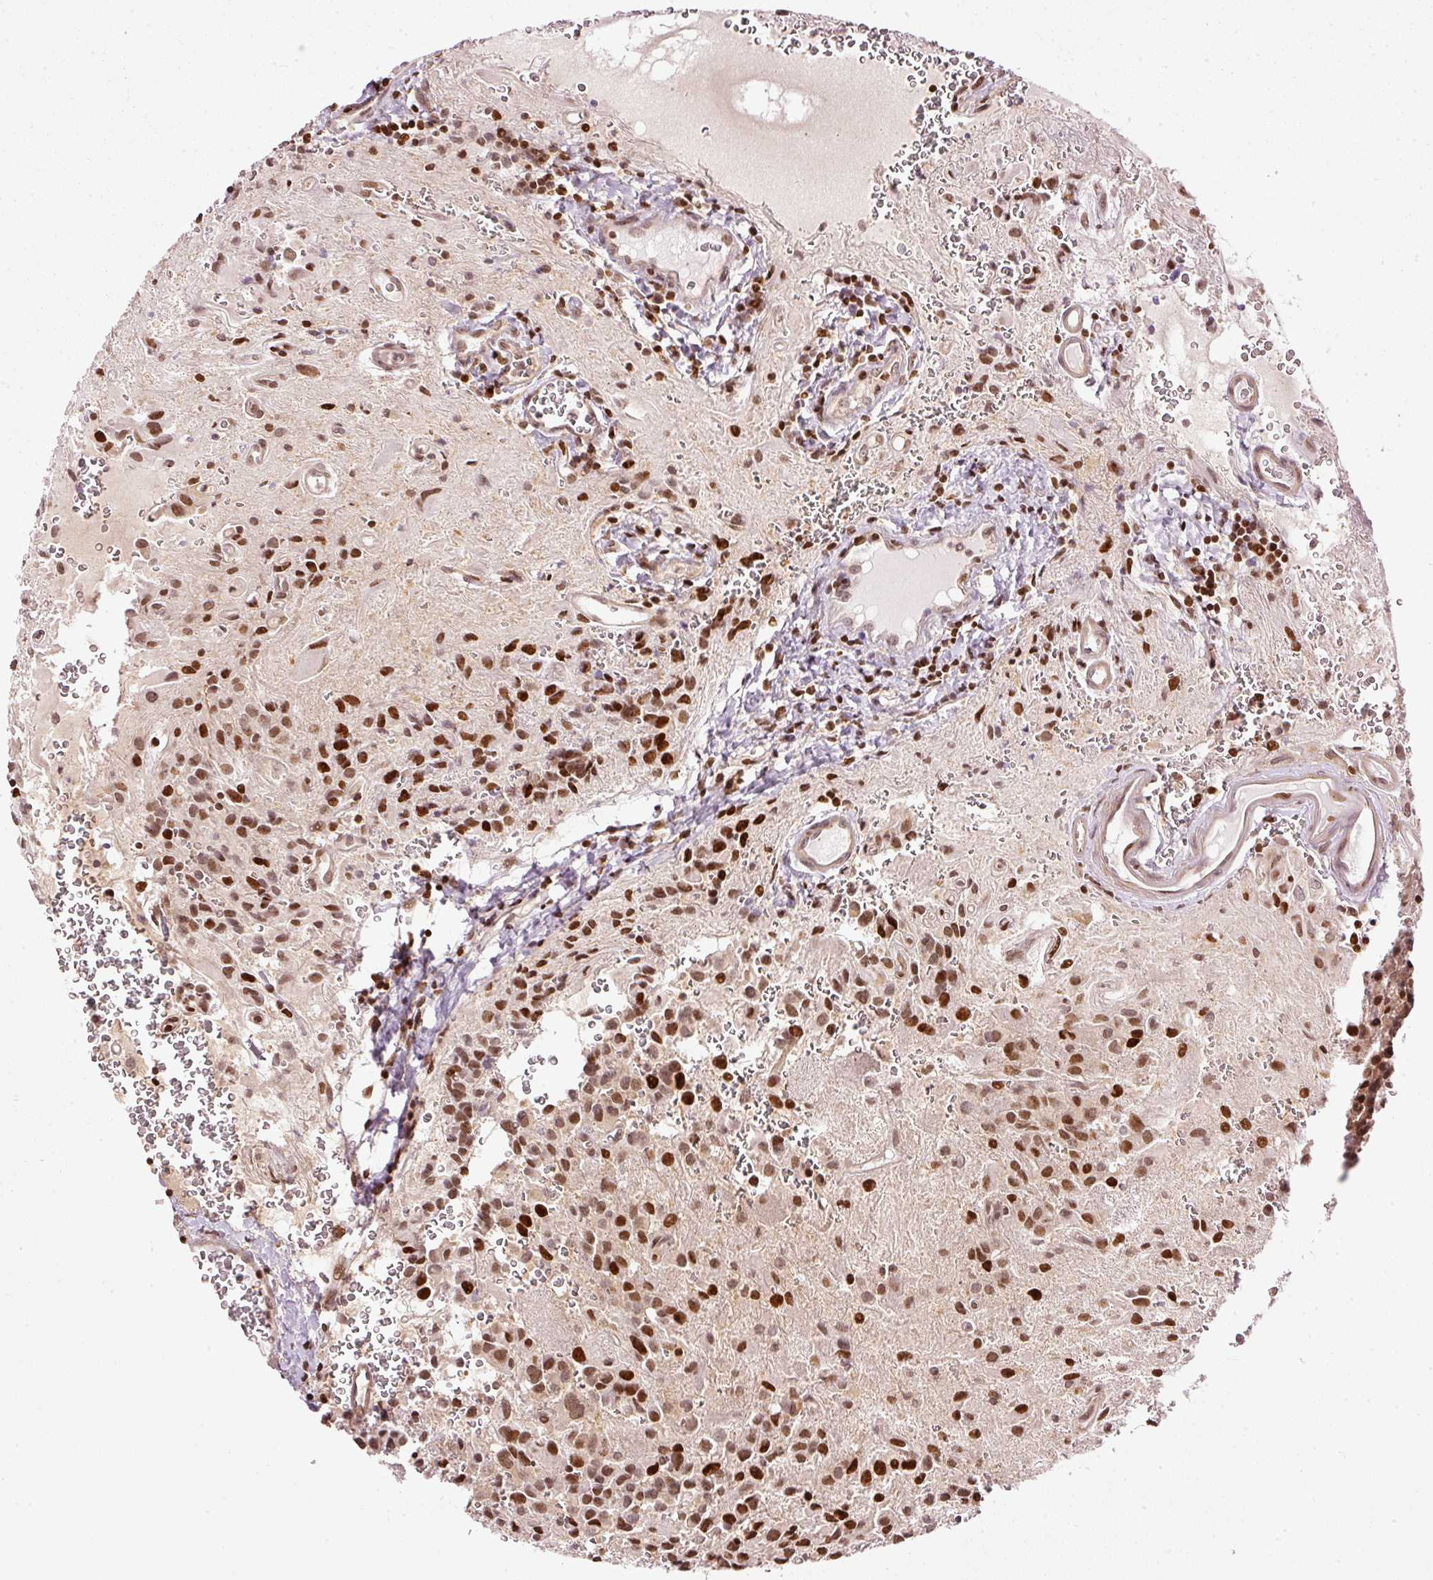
{"staining": {"intensity": "strong", "quantity": ">75%", "location": "nuclear"}, "tissue": "glioma", "cell_type": "Tumor cells", "image_type": "cancer", "snomed": [{"axis": "morphology", "description": "Glioma, malignant, Low grade"}, {"axis": "topography", "description": "Brain"}], "caption": "Protein positivity by IHC exhibits strong nuclear expression in approximately >75% of tumor cells in malignant low-grade glioma.", "gene": "ZNF778", "patient": {"sex": "male", "age": 56}}